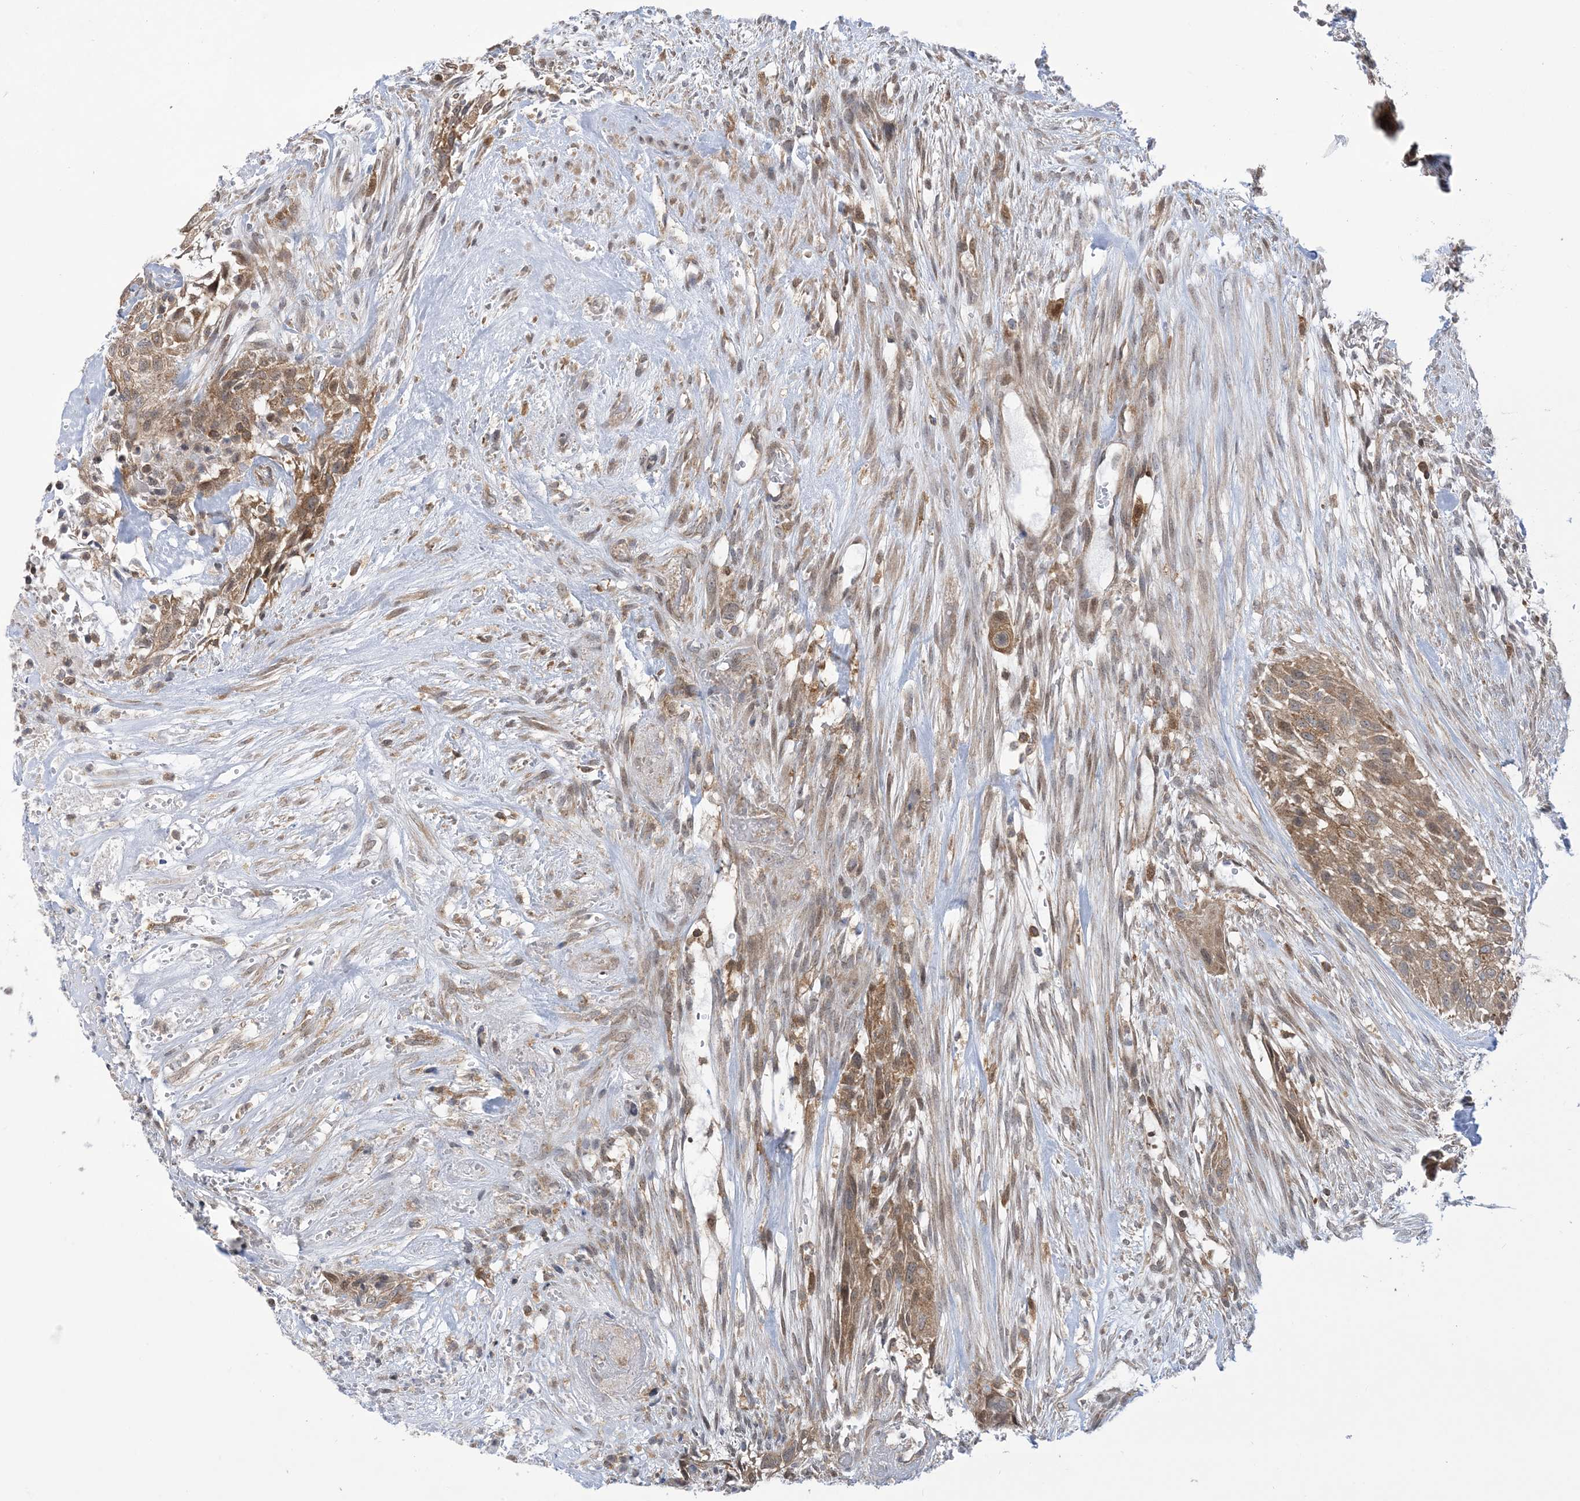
{"staining": {"intensity": "moderate", "quantity": ">75%", "location": "cytoplasmic/membranous"}, "tissue": "urothelial cancer", "cell_type": "Tumor cells", "image_type": "cancer", "snomed": [{"axis": "morphology", "description": "Urothelial carcinoma, High grade"}, {"axis": "topography", "description": "Urinary bladder"}], "caption": "Moderate cytoplasmic/membranous protein expression is present in about >75% of tumor cells in urothelial carcinoma (high-grade).", "gene": "CASP4", "patient": {"sex": "male", "age": 35}}